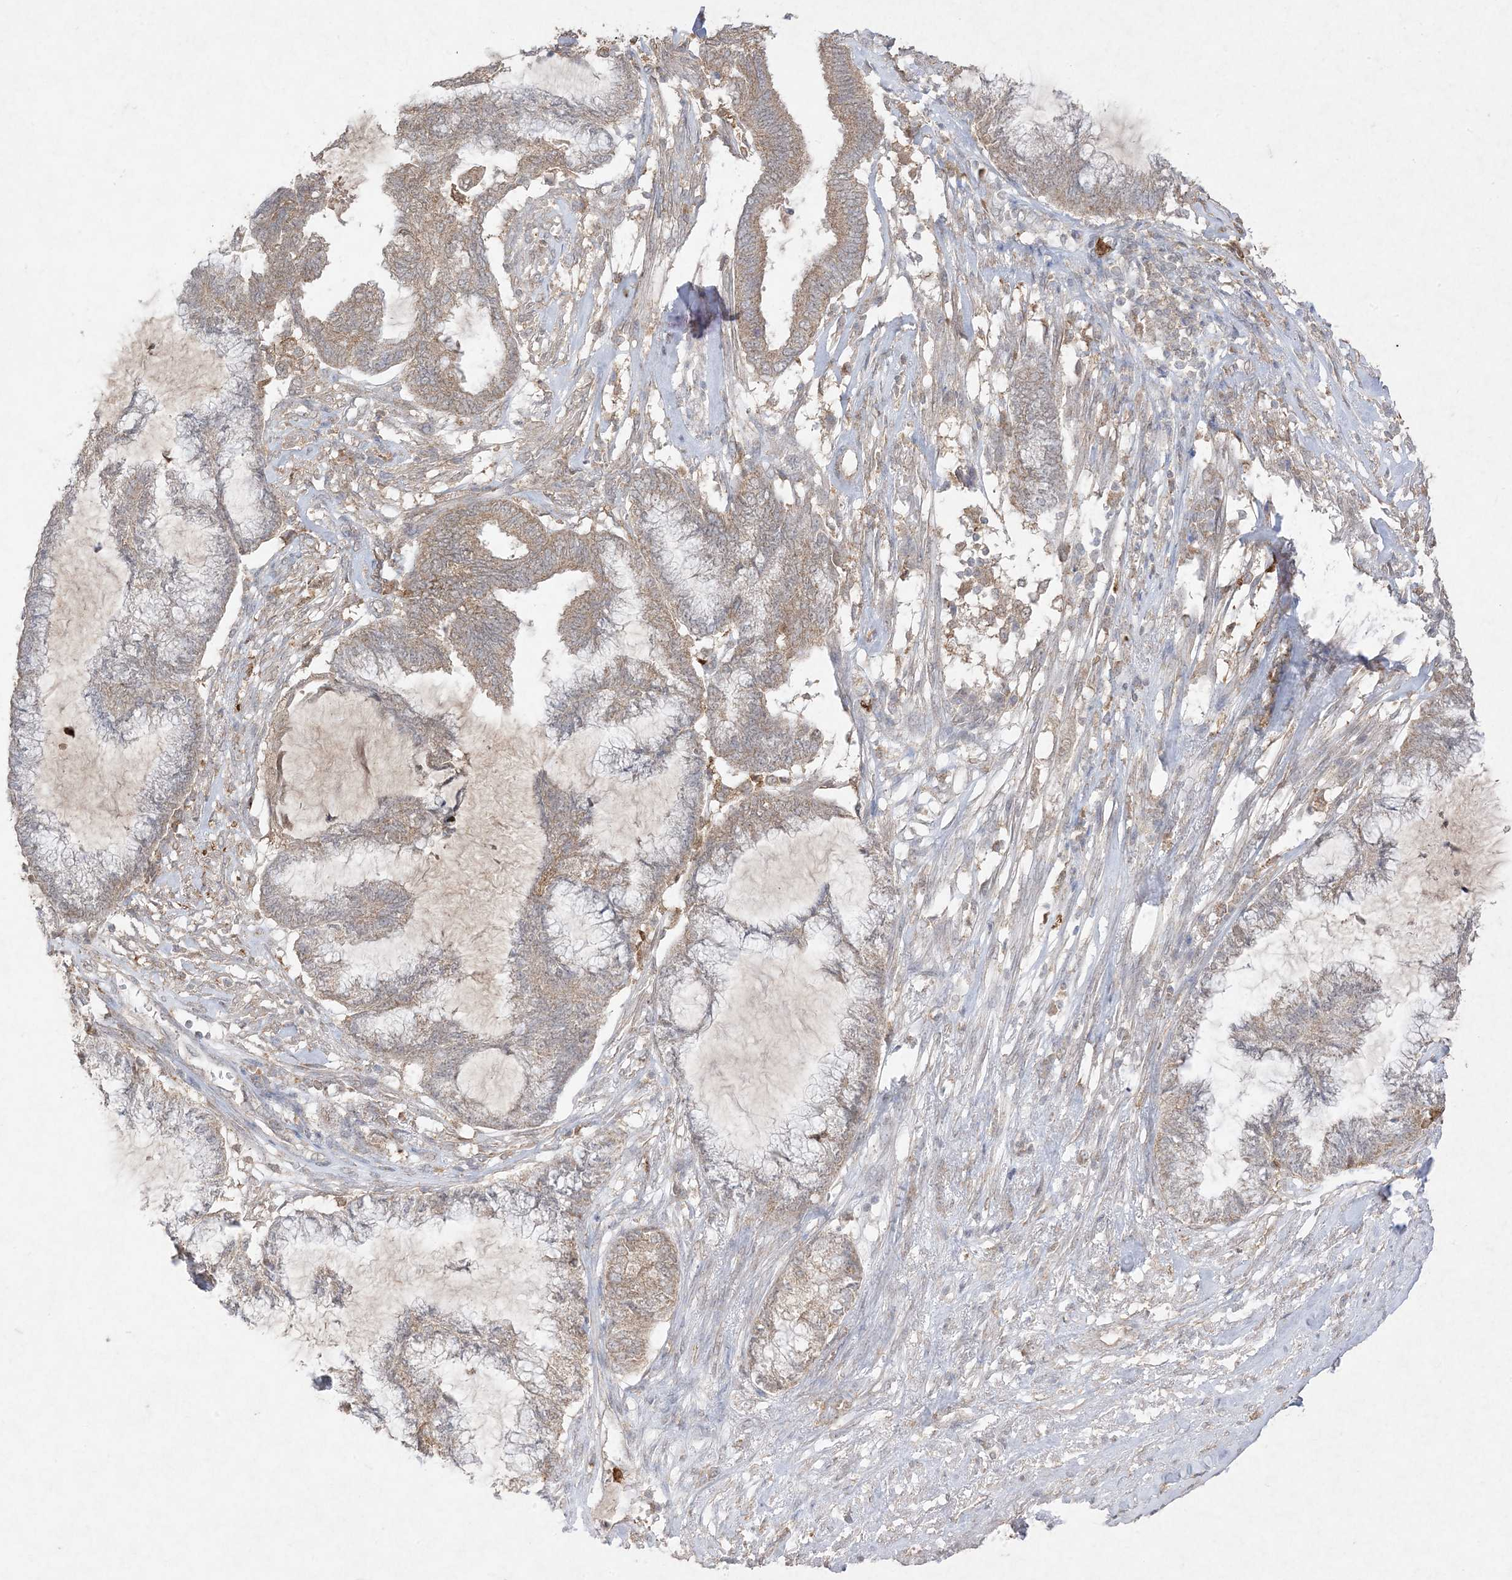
{"staining": {"intensity": "moderate", "quantity": "25%-75%", "location": "cytoplasmic/membranous"}, "tissue": "endometrial cancer", "cell_type": "Tumor cells", "image_type": "cancer", "snomed": [{"axis": "morphology", "description": "Adenocarcinoma, NOS"}, {"axis": "topography", "description": "Endometrium"}], "caption": "Human endometrial cancer stained for a protein (brown) shows moderate cytoplasmic/membranous positive staining in about 25%-75% of tumor cells.", "gene": "UBE2C", "patient": {"sex": "female", "age": 86}}